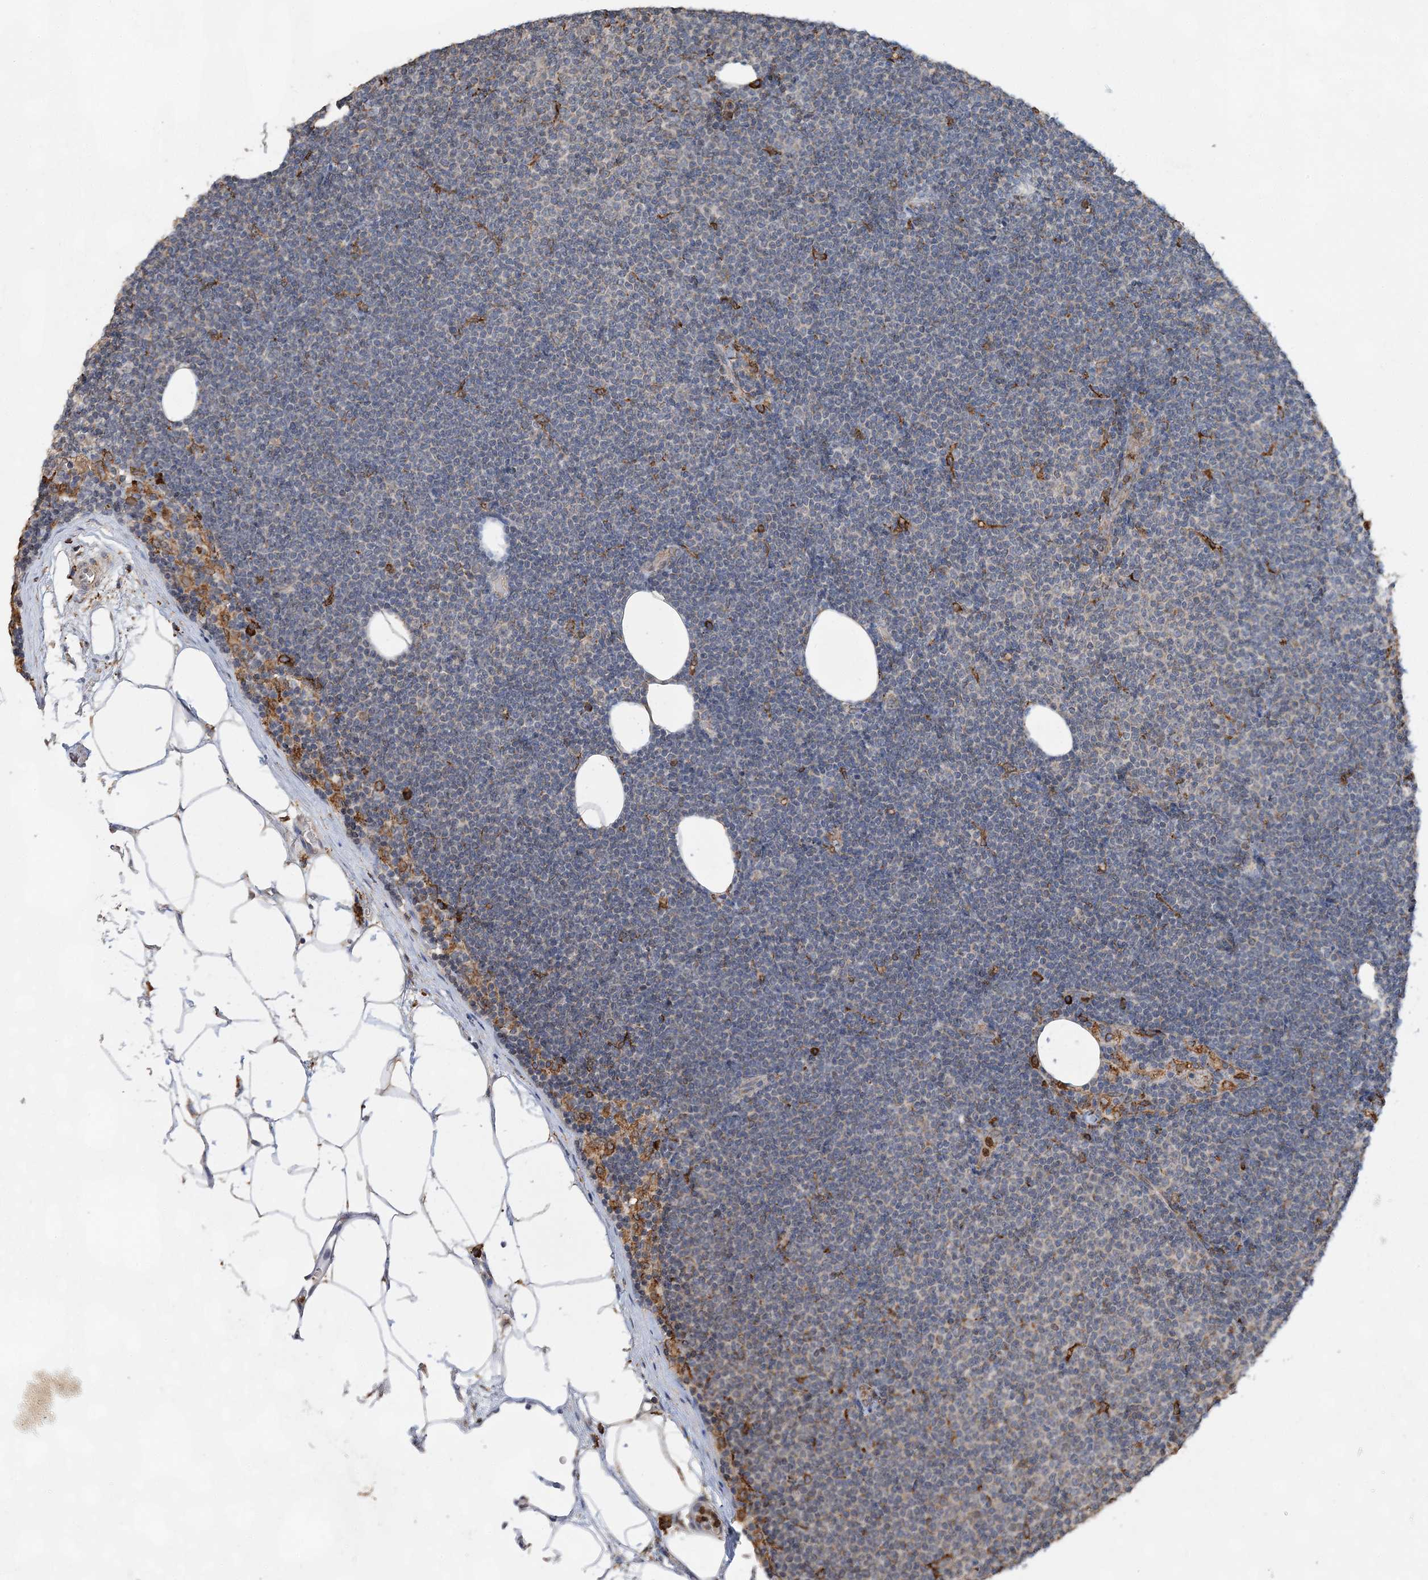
{"staining": {"intensity": "negative", "quantity": "none", "location": "none"}, "tissue": "lymphoma", "cell_type": "Tumor cells", "image_type": "cancer", "snomed": [{"axis": "morphology", "description": "Malignant lymphoma, non-Hodgkin's type, Low grade"}, {"axis": "topography", "description": "Lymph node"}], "caption": "Tumor cells show no significant protein expression in lymphoma. Nuclei are stained in blue.", "gene": "WDR12", "patient": {"sex": "female", "age": 53}}